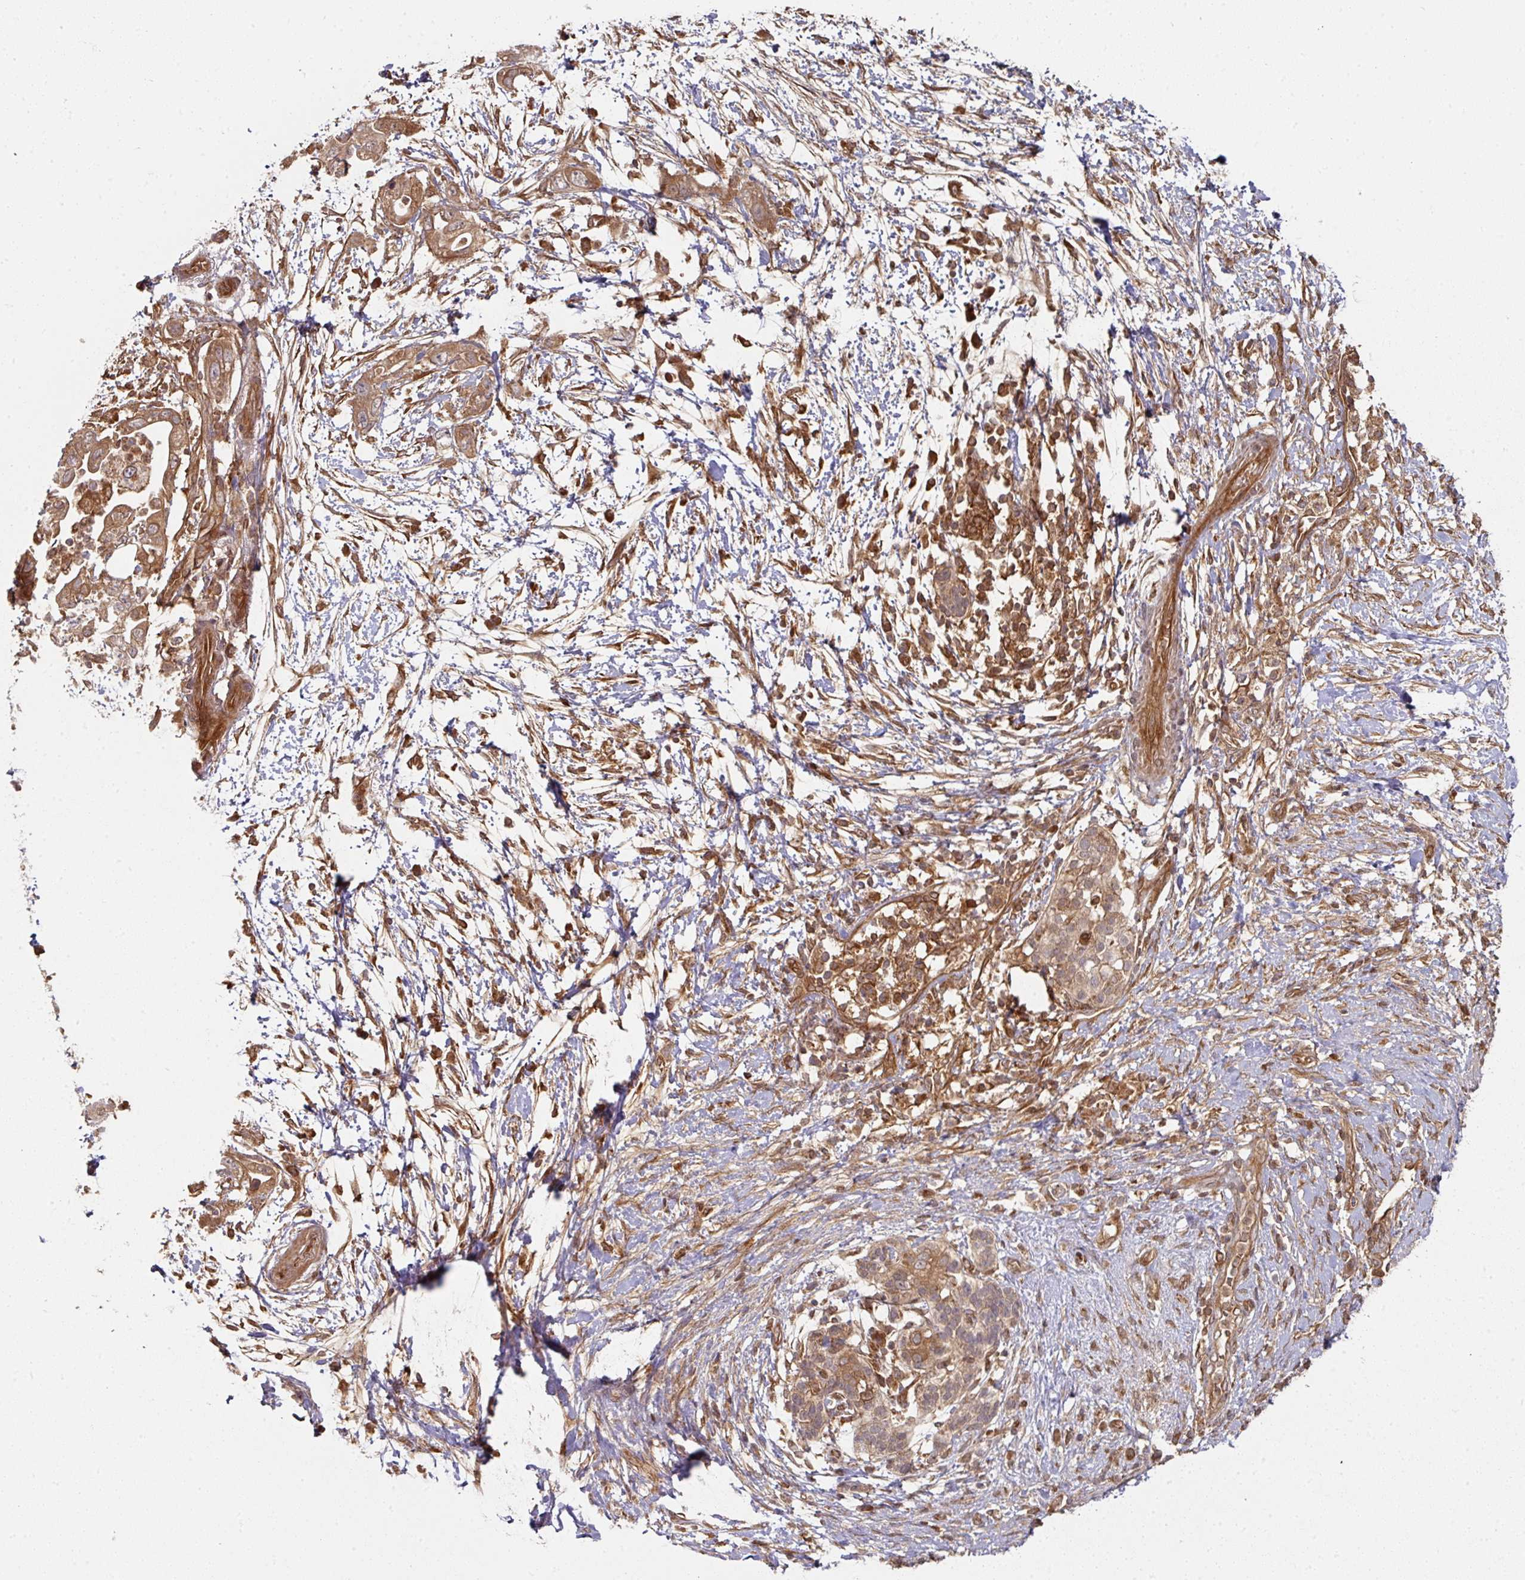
{"staining": {"intensity": "moderate", "quantity": ">75%", "location": "cytoplasmic/membranous"}, "tissue": "pancreatic cancer", "cell_type": "Tumor cells", "image_type": "cancer", "snomed": [{"axis": "morphology", "description": "Adenocarcinoma, NOS"}, {"axis": "topography", "description": "Pancreas"}], "caption": "A high-resolution histopathology image shows immunohistochemistry (IHC) staining of pancreatic adenocarcinoma, which reveals moderate cytoplasmic/membranous expression in approximately >75% of tumor cells. Using DAB (brown) and hematoxylin (blue) stains, captured at high magnification using brightfield microscopy.", "gene": "EIF4EBP2", "patient": {"sex": "female", "age": 72}}